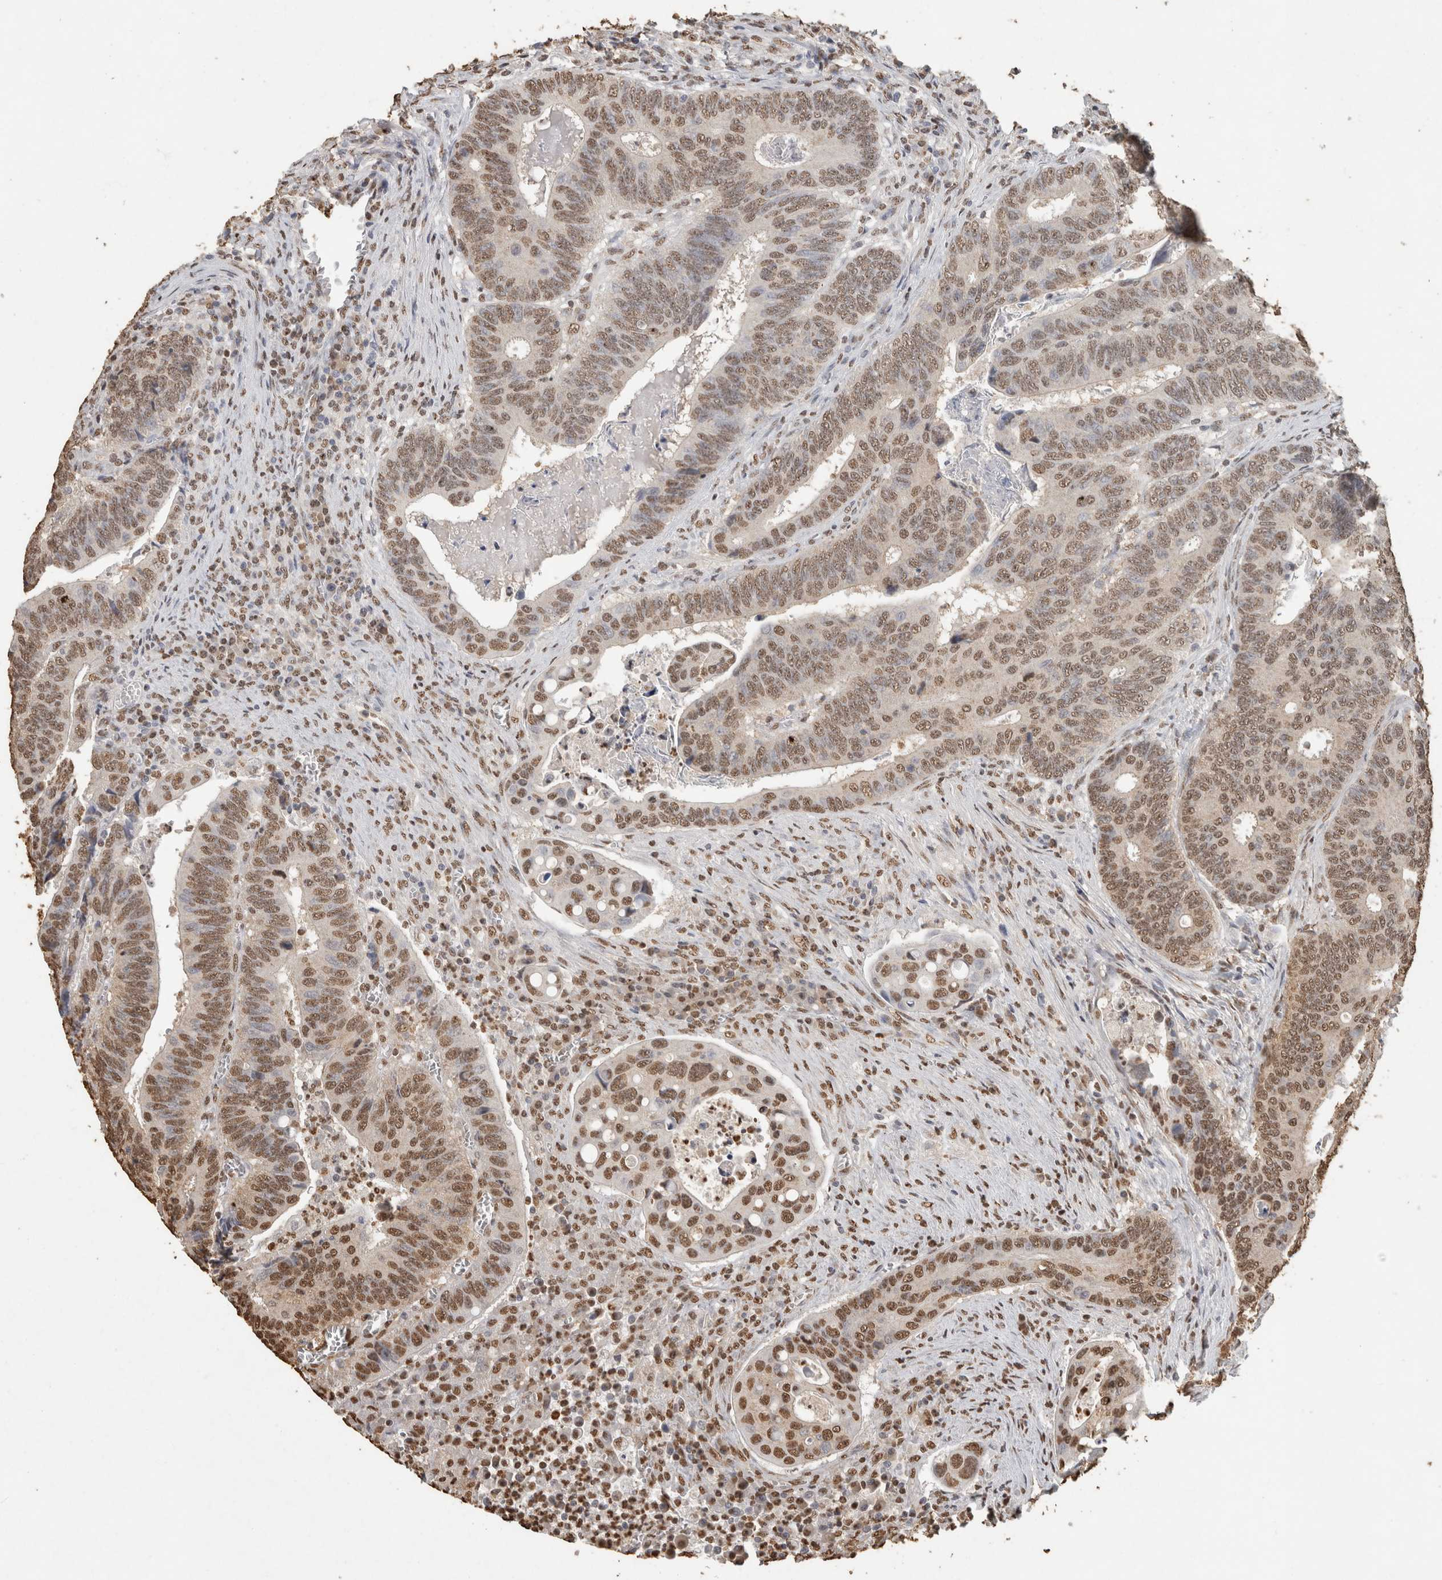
{"staining": {"intensity": "moderate", "quantity": ">75%", "location": "nuclear"}, "tissue": "colorectal cancer", "cell_type": "Tumor cells", "image_type": "cancer", "snomed": [{"axis": "morphology", "description": "Inflammation, NOS"}, {"axis": "morphology", "description": "Adenocarcinoma, NOS"}, {"axis": "topography", "description": "Colon"}], "caption": "Colorectal cancer (adenocarcinoma) stained with a protein marker exhibits moderate staining in tumor cells.", "gene": "HAND2", "patient": {"sex": "male", "age": 72}}